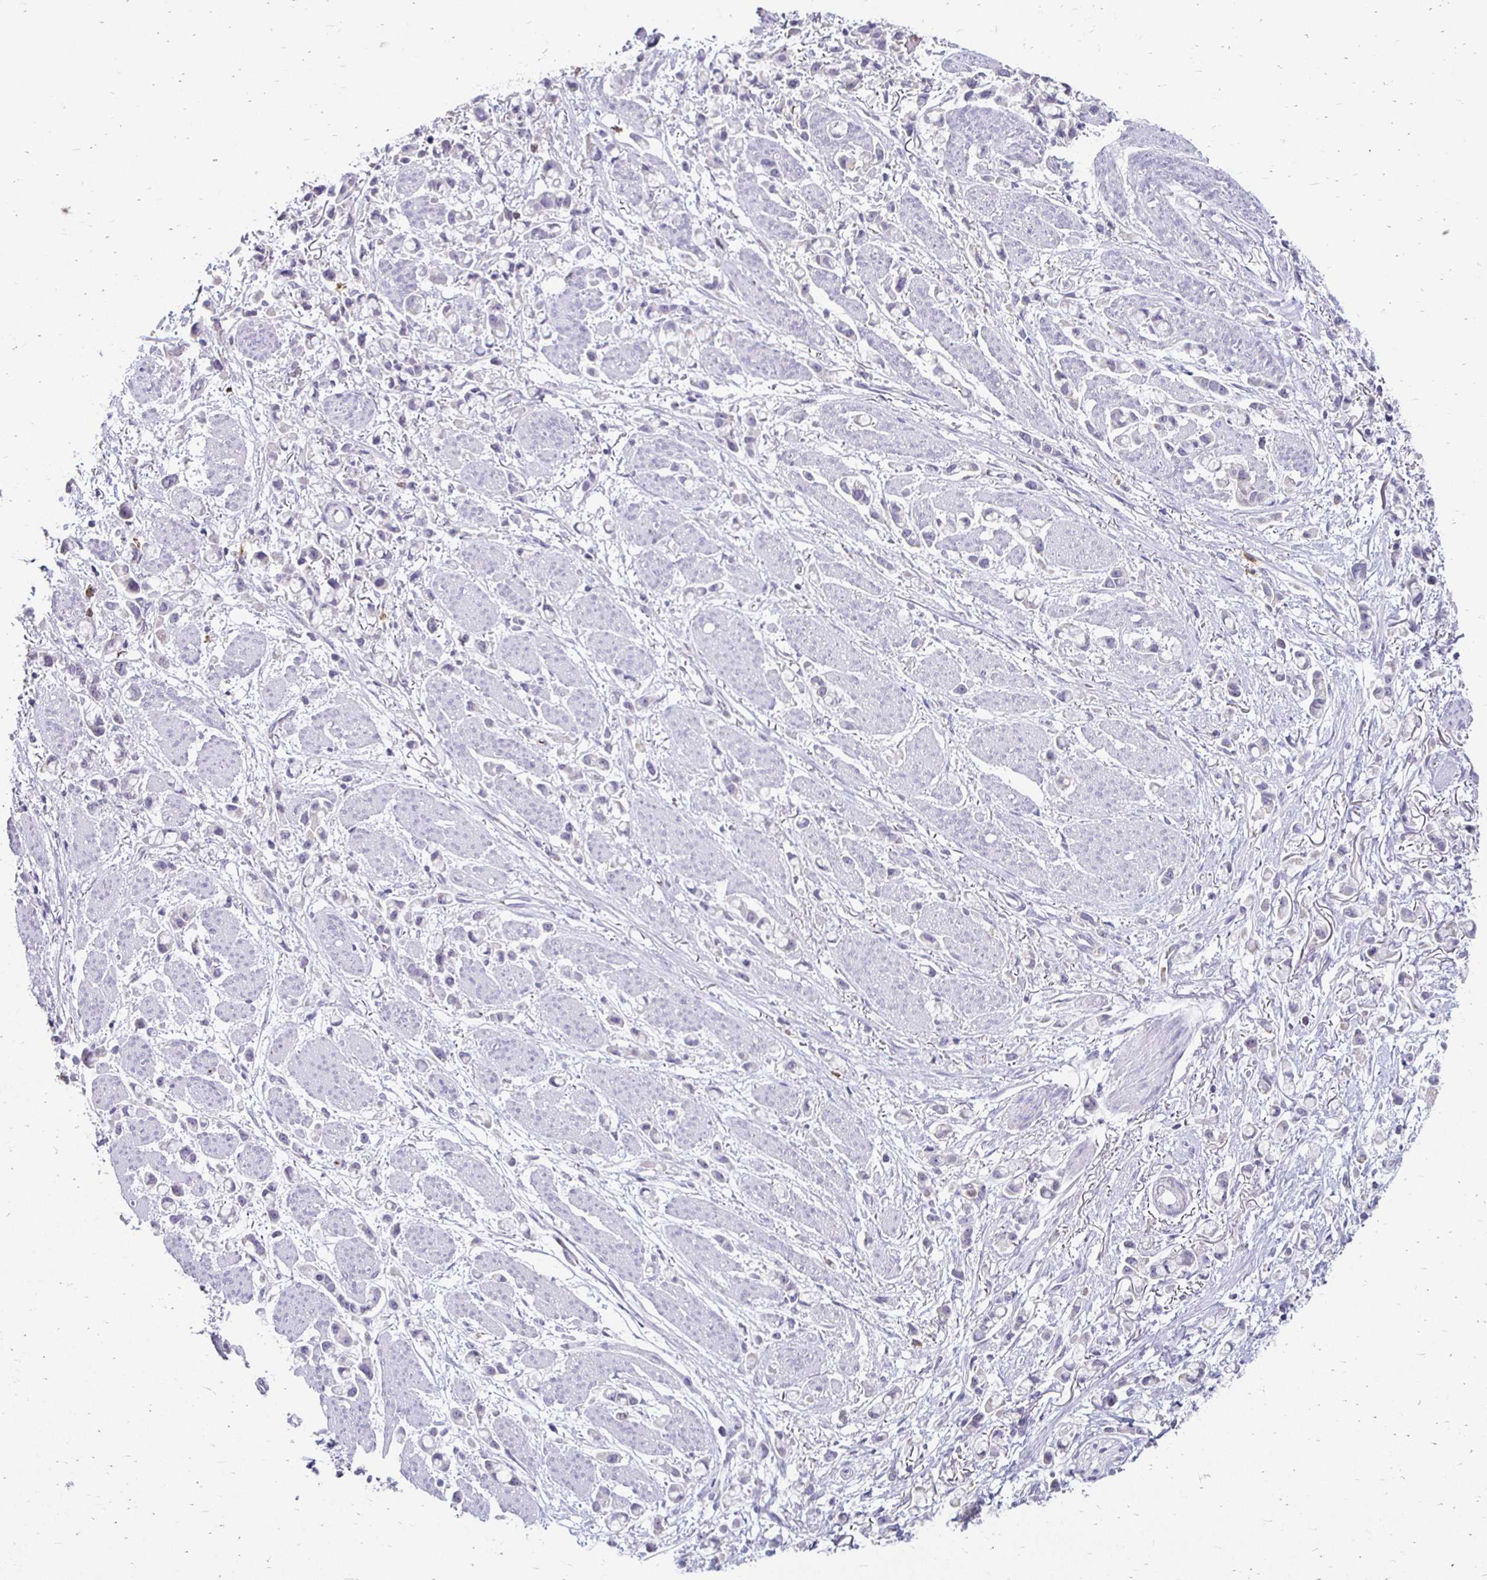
{"staining": {"intensity": "negative", "quantity": "none", "location": "none"}, "tissue": "stomach cancer", "cell_type": "Tumor cells", "image_type": "cancer", "snomed": [{"axis": "morphology", "description": "Adenocarcinoma, NOS"}, {"axis": "topography", "description": "Stomach"}], "caption": "A histopathology image of stomach cancer stained for a protein shows no brown staining in tumor cells. (DAB (3,3'-diaminobenzidine) IHC with hematoxylin counter stain).", "gene": "GK2", "patient": {"sex": "female", "age": 81}}